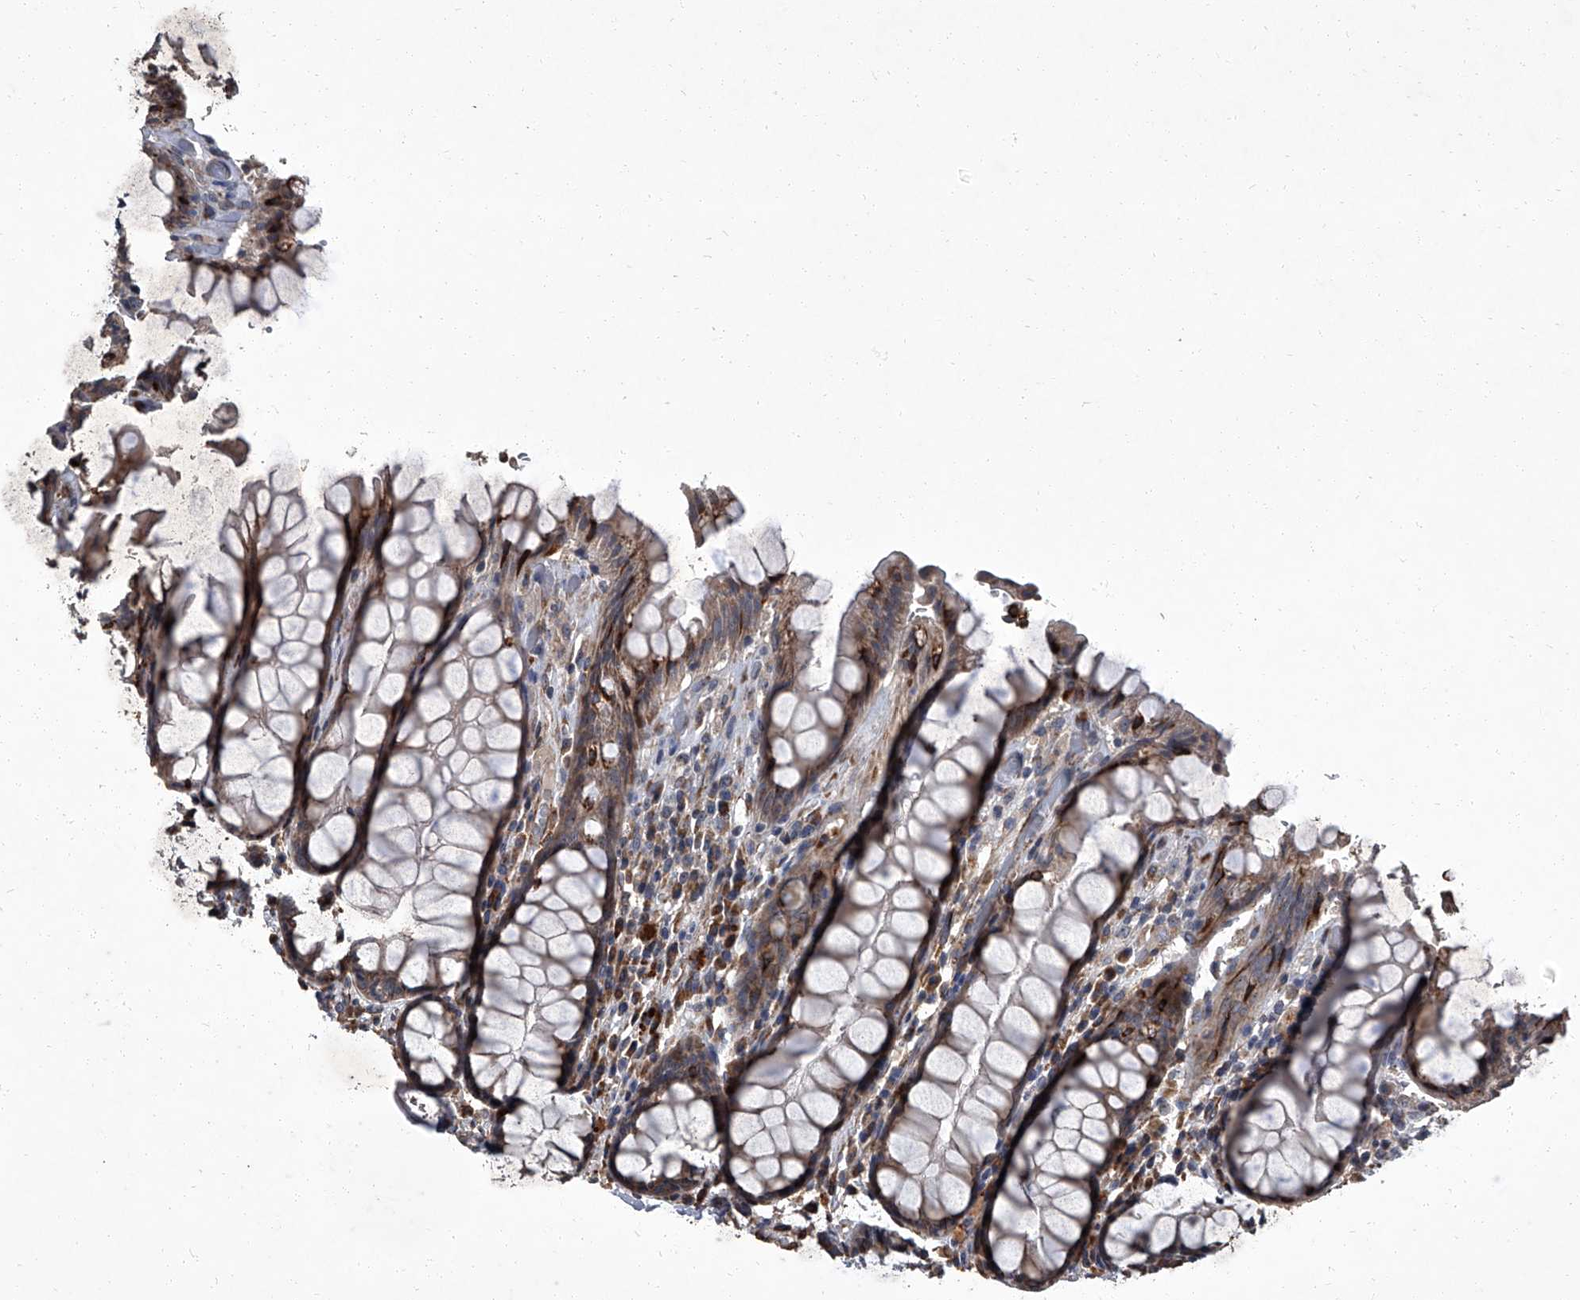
{"staining": {"intensity": "moderate", "quantity": ">75%", "location": "cytoplasmic/membranous"}, "tissue": "rectum", "cell_type": "Glandular cells", "image_type": "normal", "snomed": [{"axis": "morphology", "description": "Normal tissue, NOS"}, {"axis": "topography", "description": "Rectum"}], "caption": "A high-resolution image shows immunohistochemistry (IHC) staining of unremarkable rectum, which exhibits moderate cytoplasmic/membranous staining in approximately >75% of glandular cells.", "gene": "SIRT4", "patient": {"sex": "male", "age": 64}}